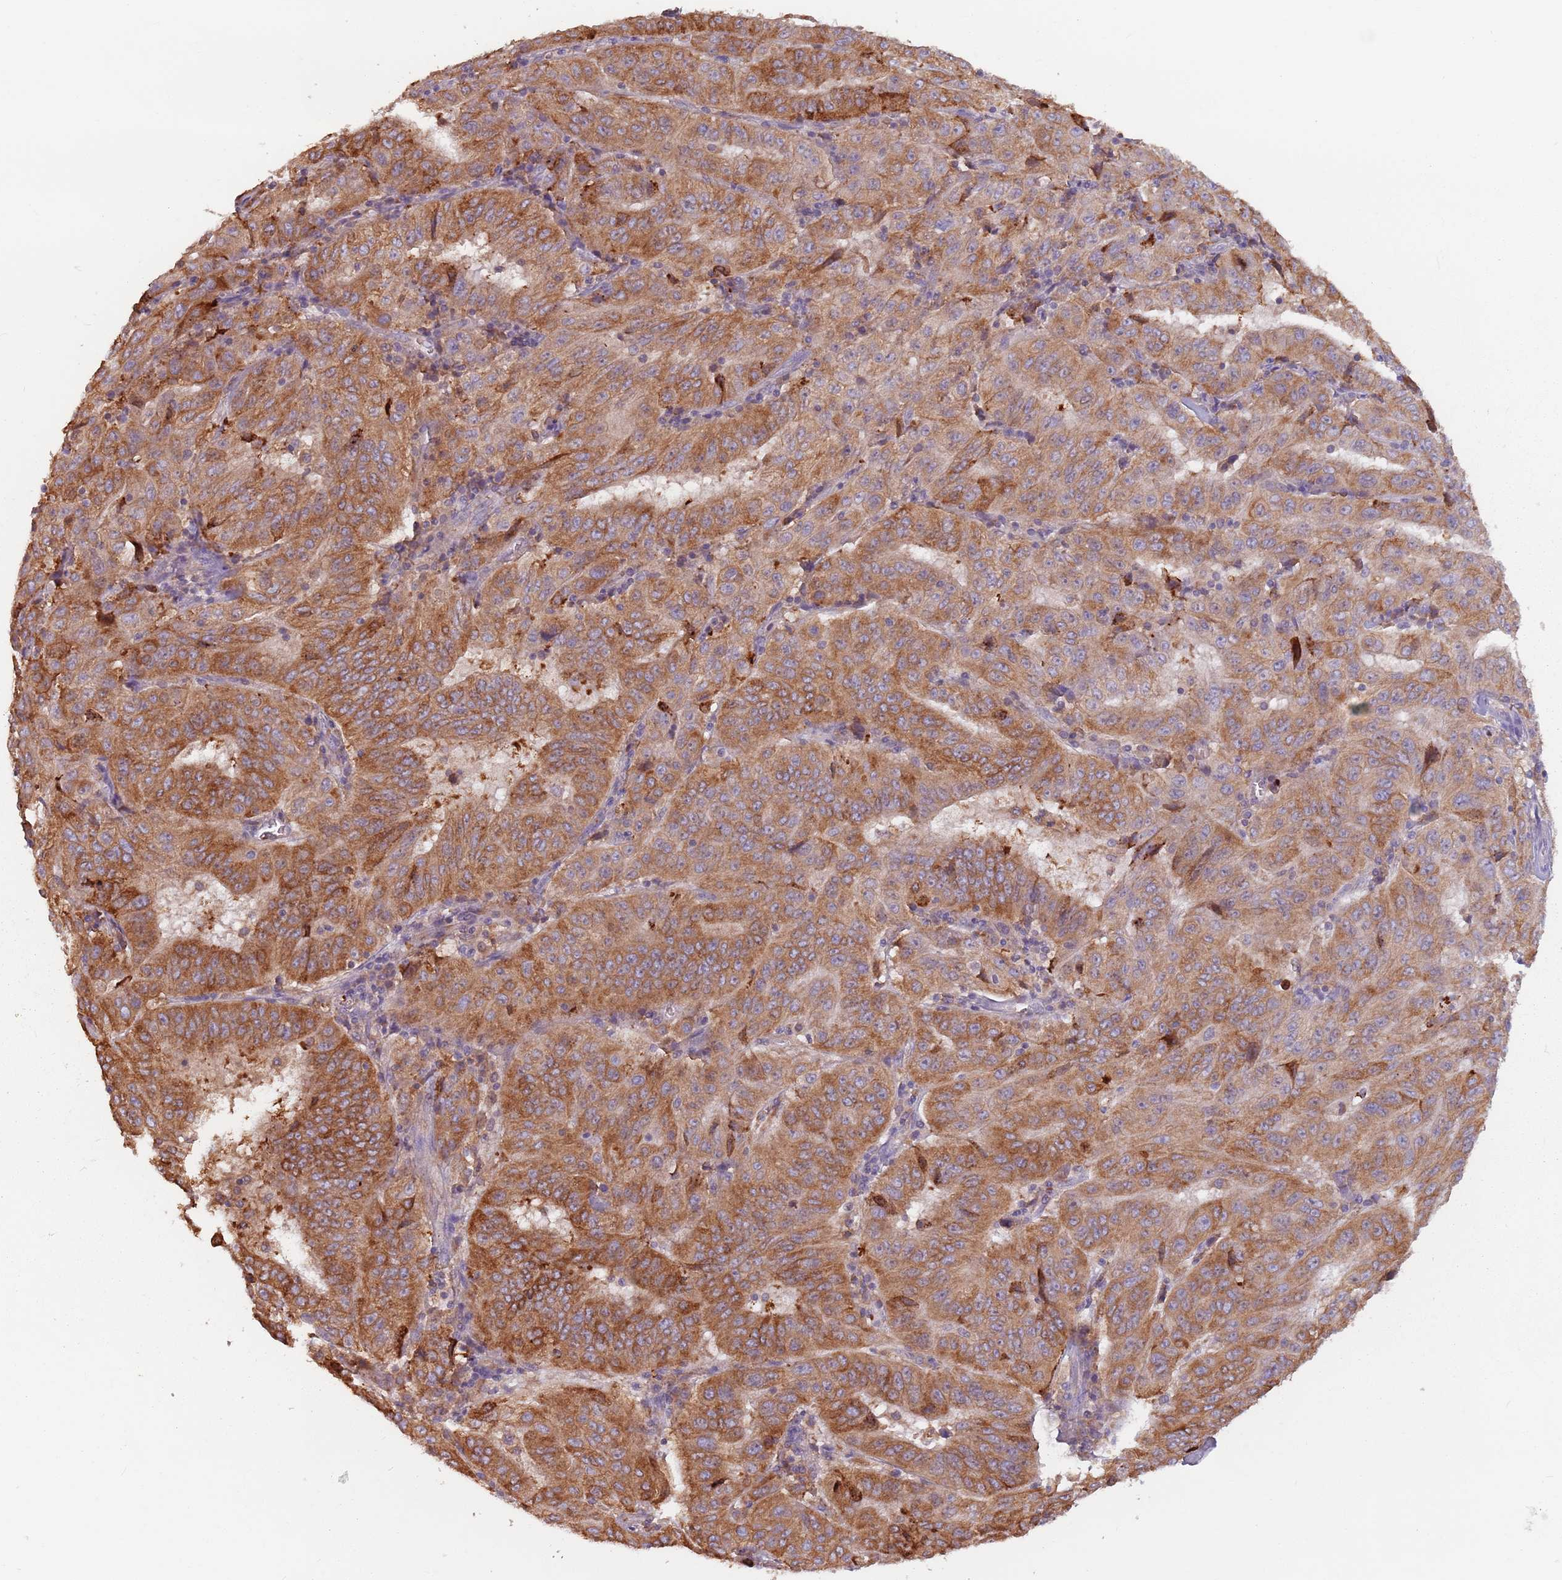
{"staining": {"intensity": "moderate", "quantity": ">75%", "location": "cytoplasmic/membranous"}, "tissue": "pancreatic cancer", "cell_type": "Tumor cells", "image_type": "cancer", "snomed": [{"axis": "morphology", "description": "Adenocarcinoma, NOS"}, {"axis": "topography", "description": "Pancreas"}], "caption": "A brown stain highlights moderate cytoplasmic/membranous staining of a protein in pancreatic cancer tumor cells.", "gene": "RPS9", "patient": {"sex": "male", "age": 63}}